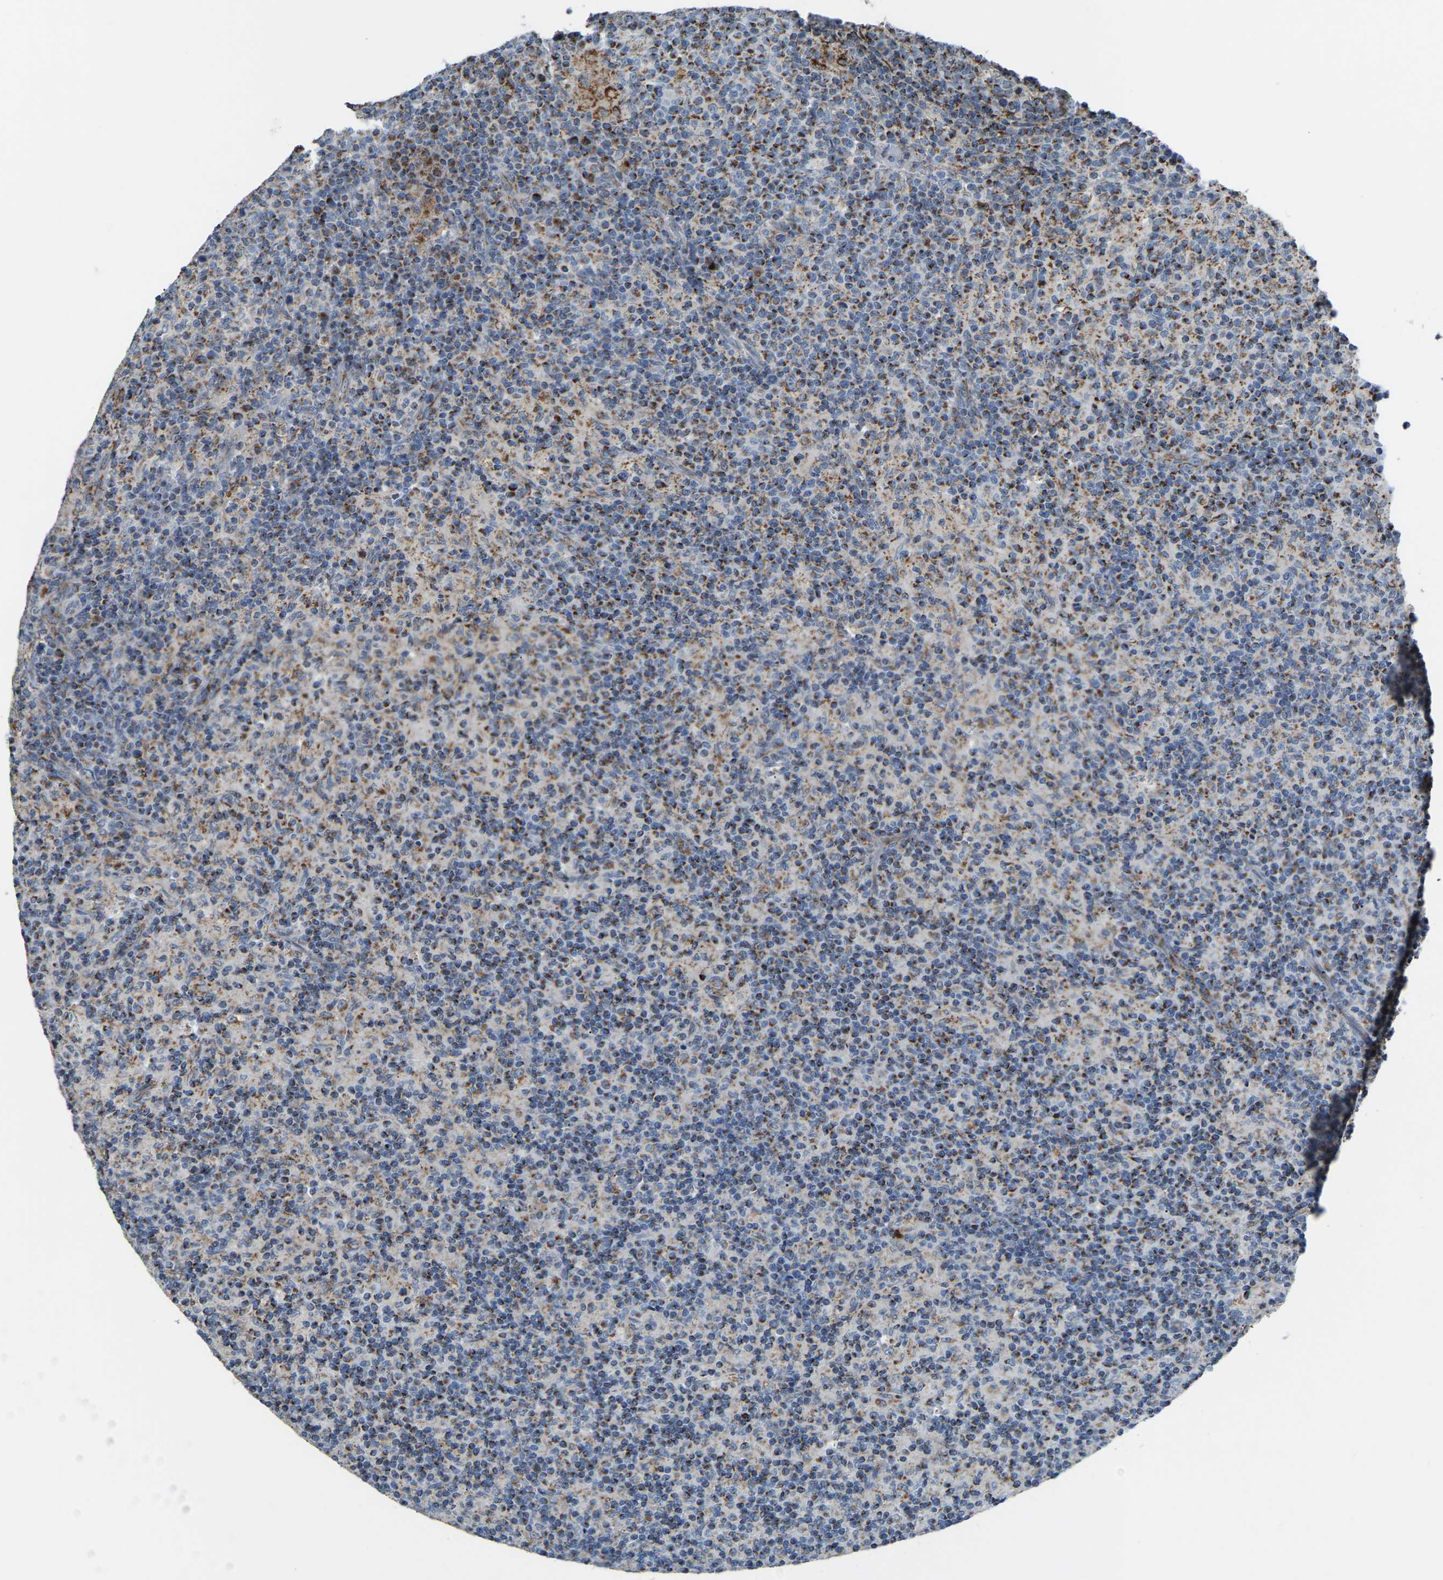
{"staining": {"intensity": "moderate", "quantity": ">75%", "location": "cytoplasmic/membranous"}, "tissue": "lymph node", "cell_type": "Germinal center cells", "image_type": "normal", "snomed": [{"axis": "morphology", "description": "Normal tissue, NOS"}, {"axis": "morphology", "description": "Inflammation, NOS"}, {"axis": "topography", "description": "Lymph node"}], "caption": "Immunohistochemical staining of normal human lymph node shows medium levels of moderate cytoplasmic/membranous expression in about >75% of germinal center cells.", "gene": "CANT1", "patient": {"sex": "male", "age": 55}}